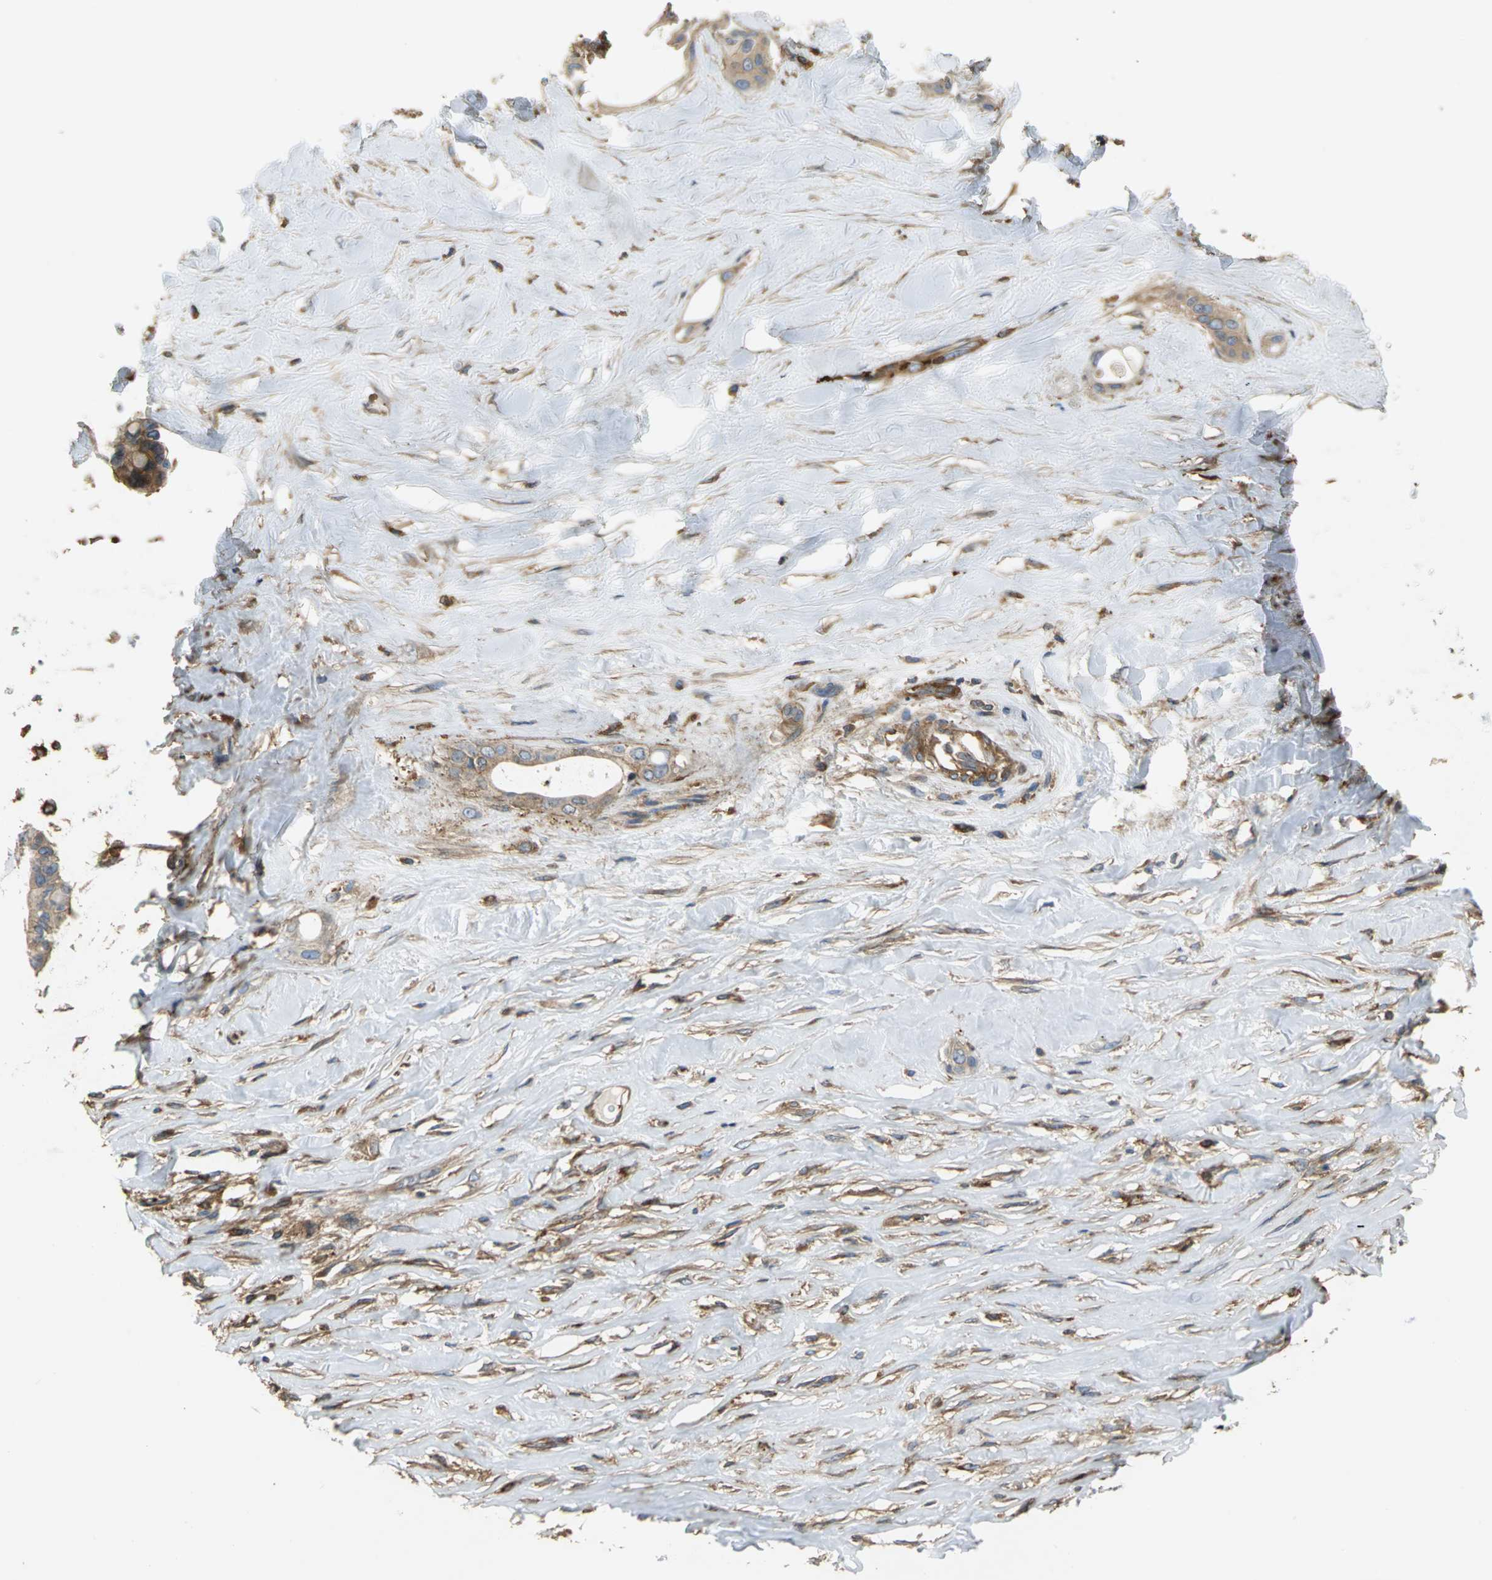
{"staining": {"intensity": "weak", "quantity": ">75%", "location": "cytoplasmic/membranous"}, "tissue": "liver cancer", "cell_type": "Tumor cells", "image_type": "cancer", "snomed": [{"axis": "morphology", "description": "Cholangiocarcinoma"}, {"axis": "topography", "description": "Liver"}], "caption": "Immunohistochemistry (IHC) histopathology image of neoplastic tissue: human liver cholangiocarcinoma stained using IHC shows low levels of weak protein expression localized specifically in the cytoplasmic/membranous of tumor cells, appearing as a cytoplasmic/membranous brown color.", "gene": "TLN1", "patient": {"sex": "female", "age": 67}}